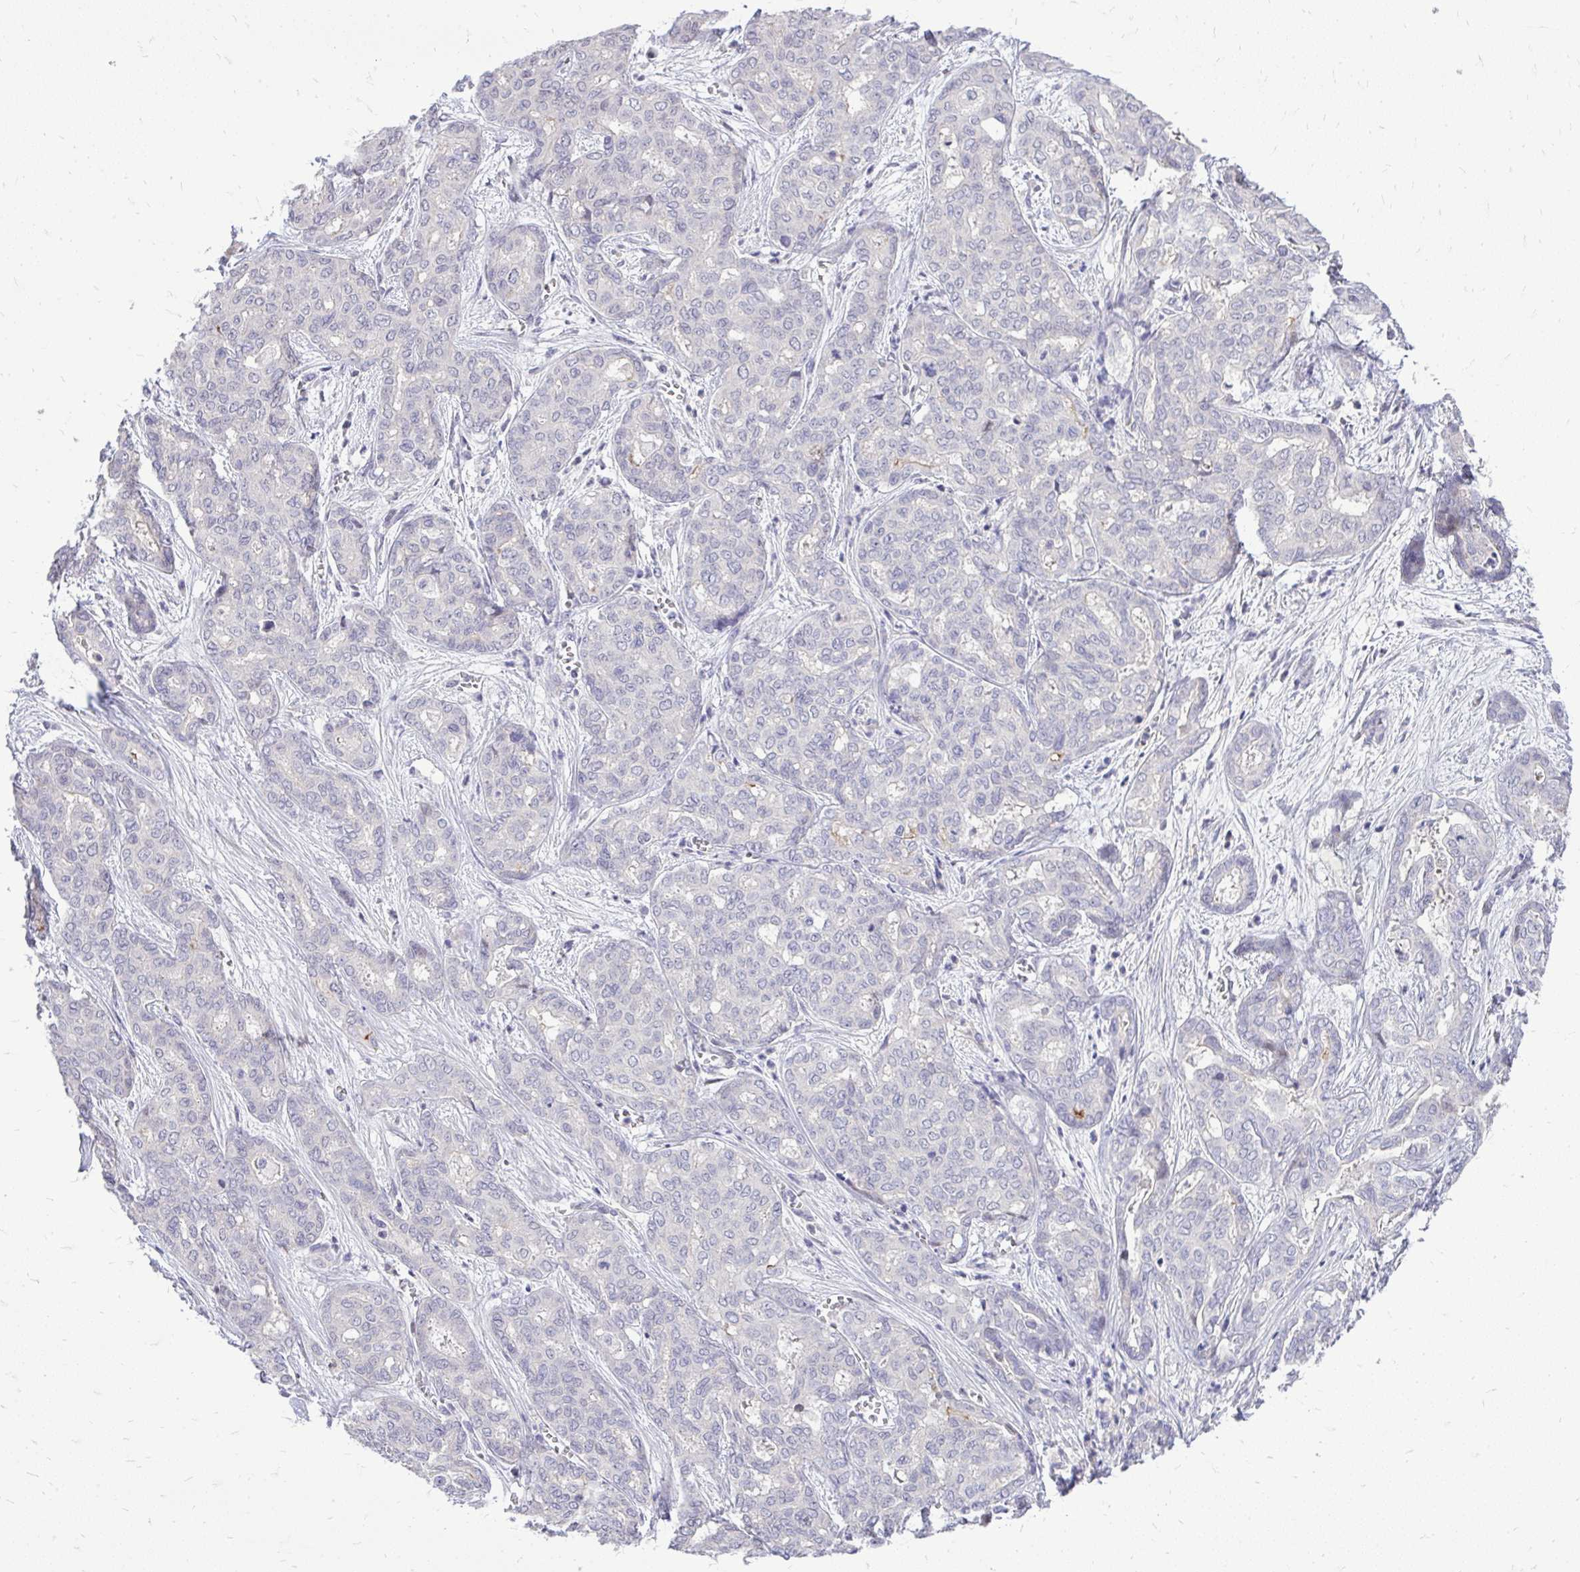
{"staining": {"intensity": "negative", "quantity": "none", "location": "none"}, "tissue": "liver cancer", "cell_type": "Tumor cells", "image_type": "cancer", "snomed": [{"axis": "morphology", "description": "Cholangiocarcinoma"}, {"axis": "topography", "description": "Liver"}], "caption": "This is an IHC image of liver cancer. There is no expression in tumor cells.", "gene": "OR8D1", "patient": {"sex": "female", "age": 64}}